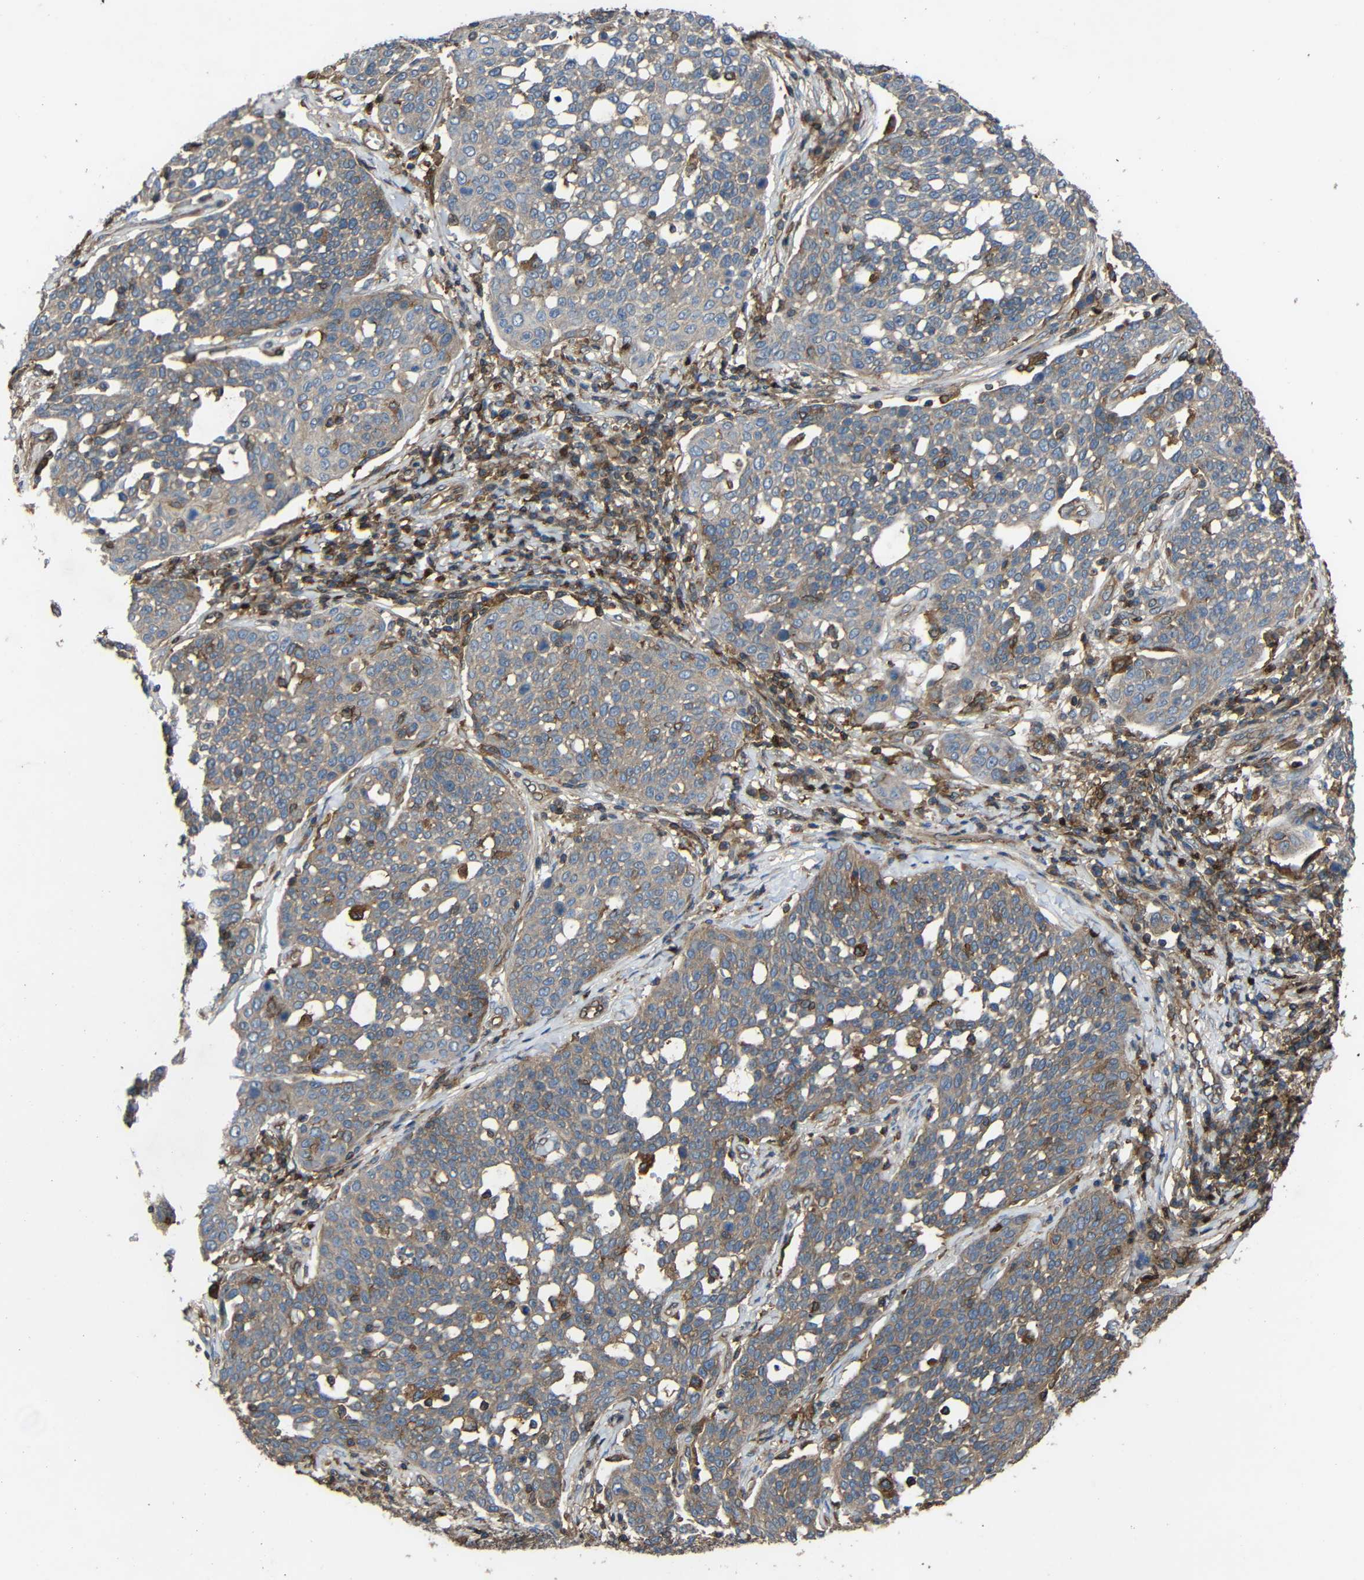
{"staining": {"intensity": "weak", "quantity": ">75%", "location": "cytoplasmic/membranous"}, "tissue": "cervical cancer", "cell_type": "Tumor cells", "image_type": "cancer", "snomed": [{"axis": "morphology", "description": "Squamous cell carcinoma, NOS"}, {"axis": "topography", "description": "Cervix"}], "caption": "Cervical cancer (squamous cell carcinoma) was stained to show a protein in brown. There is low levels of weak cytoplasmic/membranous expression in approximately >75% of tumor cells. (DAB = brown stain, brightfield microscopy at high magnification).", "gene": "TREM2", "patient": {"sex": "female", "age": 34}}